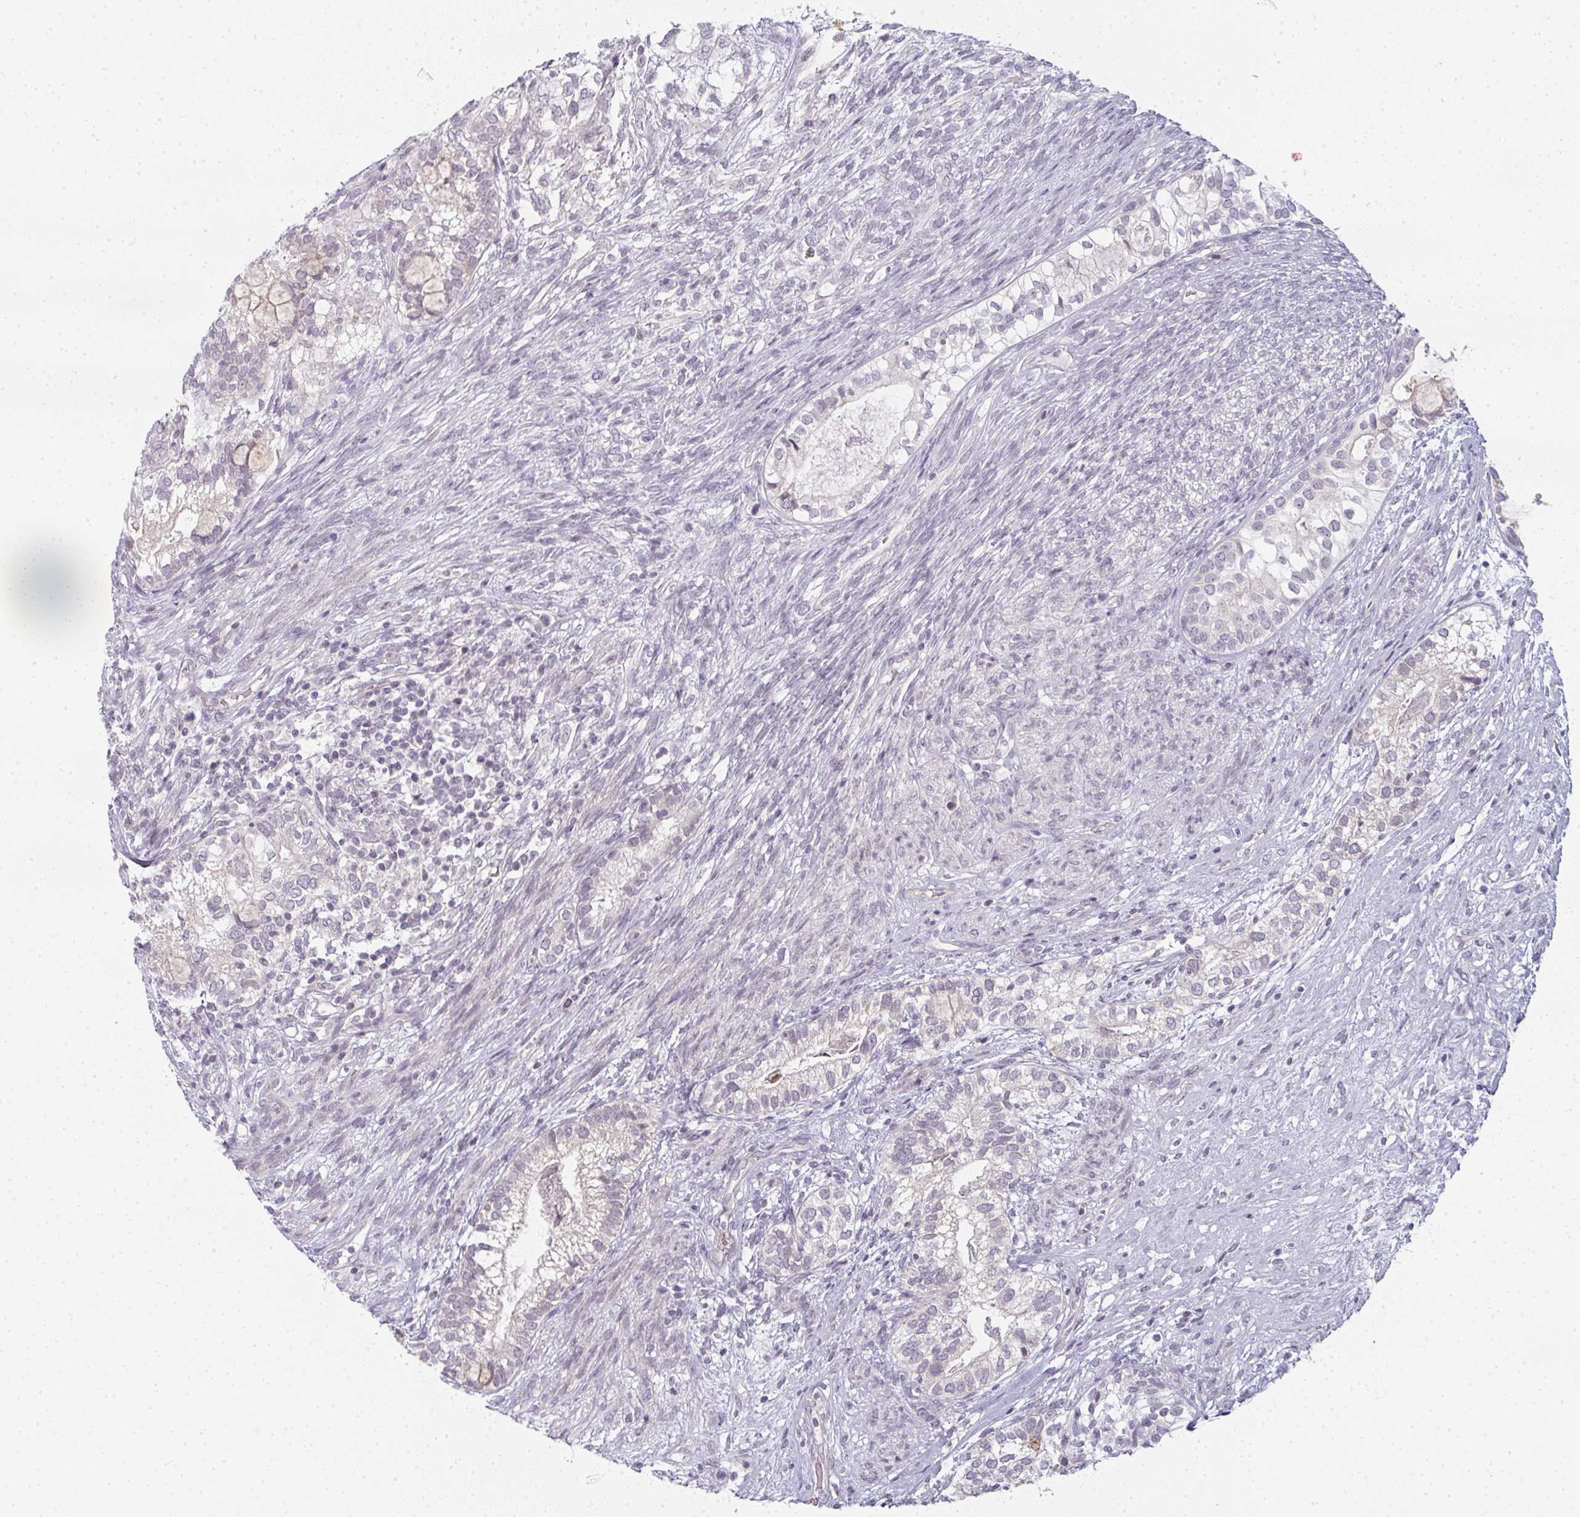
{"staining": {"intensity": "negative", "quantity": "none", "location": "none"}, "tissue": "testis cancer", "cell_type": "Tumor cells", "image_type": "cancer", "snomed": [{"axis": "morphology", "description": "Seminoma, NOS"}, {"axis": "morphology", "description": "Carcinoma, Embryonal, NOS"}, {"axis": "topography", "description": "Testis"}], "caption": "An image of testis cancer (embryonal carcinoma) stained for a protein displays no brown staining in tumor cells.", "gene": "RBBP6", "patient": {"sex": "male", "age": 41}}